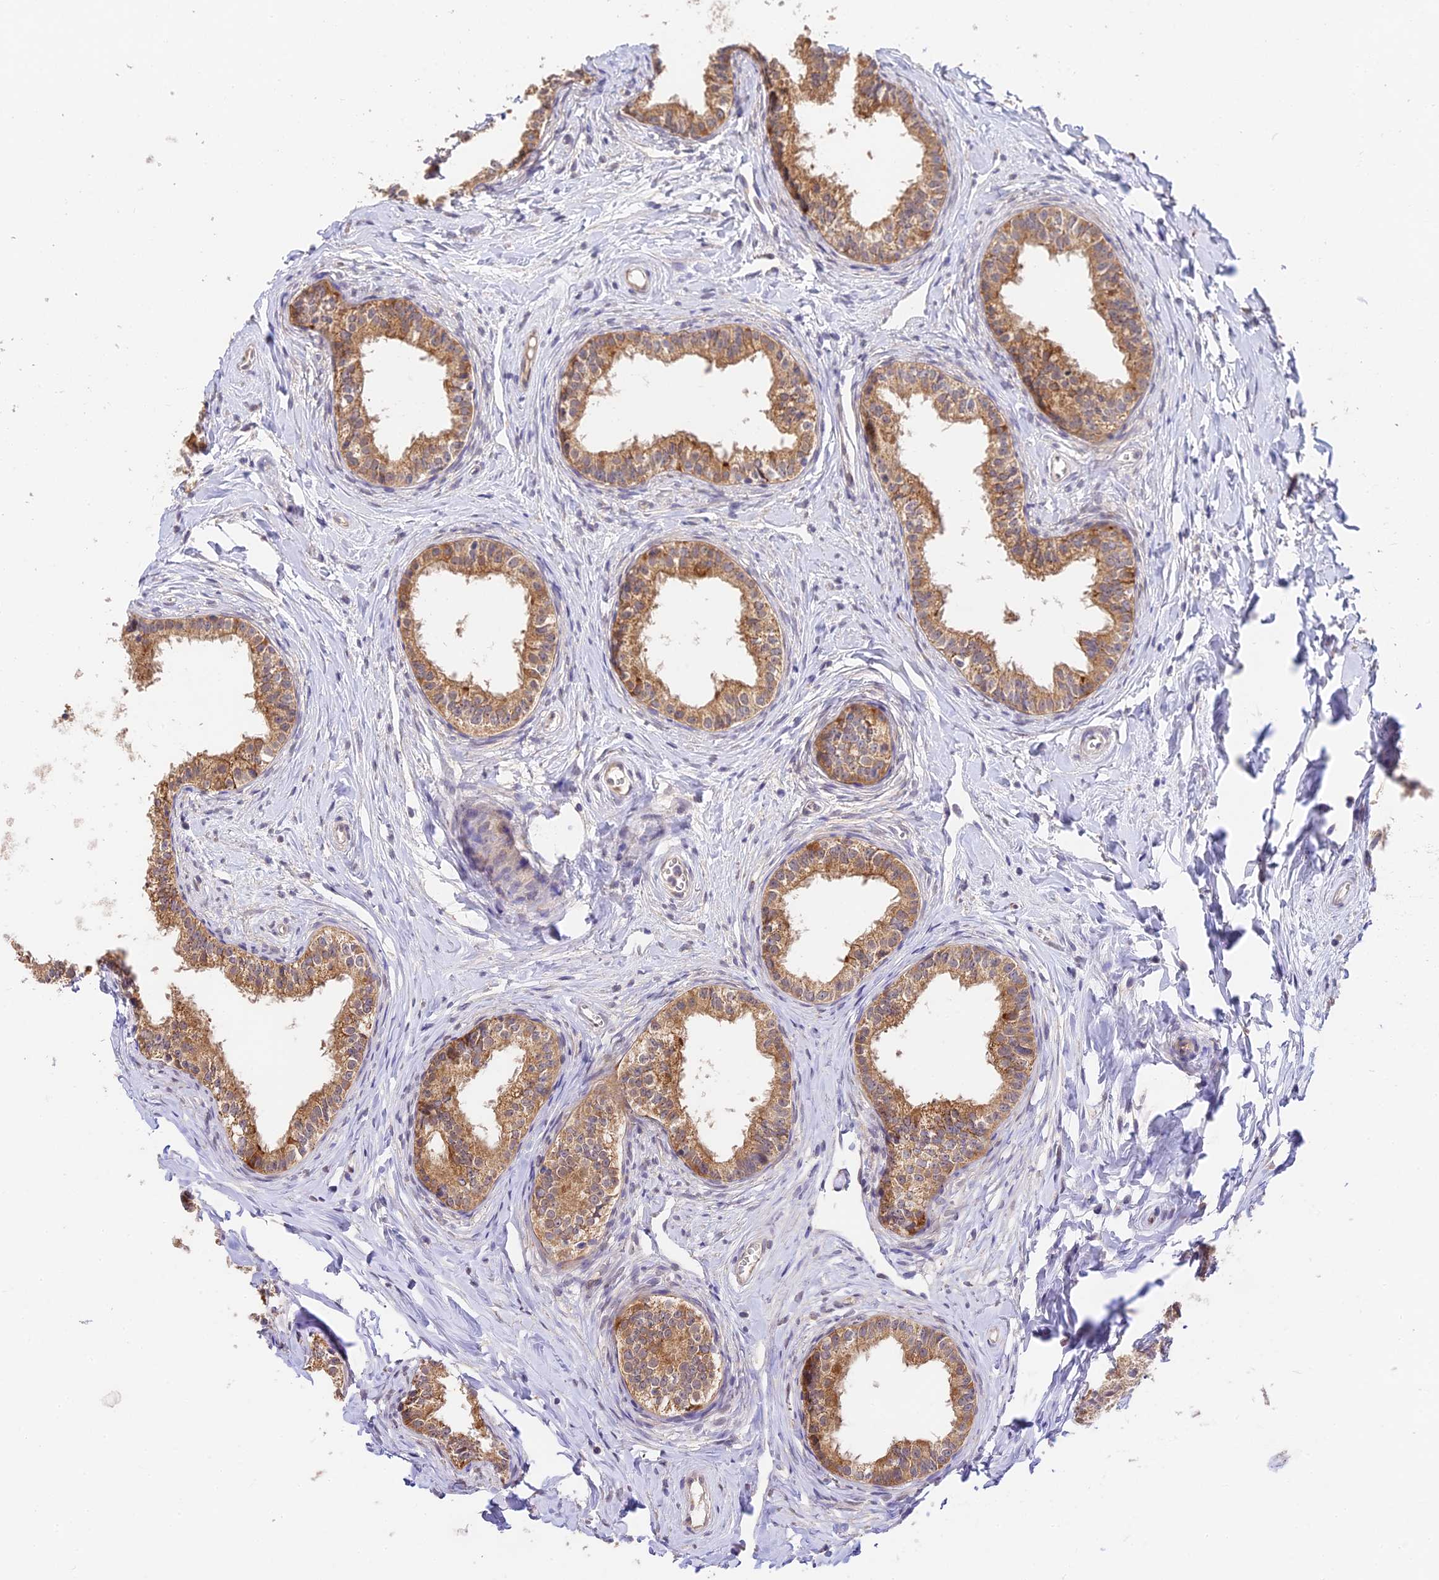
{"staining": {"intensity": "moderate", "quantity": ">75%", "location": "cytoplasmic/membranous"}, "tissue": "epididymis", "cell_type": "Glandular cells", "image_type": "normal", "snomed": [{"axis": "morphology", "description": "Normal tissue, NOS"}, {"axis": "topography", "description": "Epididymis"}], "caption": "Protein analysis of unremarkable epididymis shows moderate cytoplasmic/membranous staining in approximately >75% of glandular cells.", "gene": "C3orf20", "patient": {"sex": "male", "age": 34}}